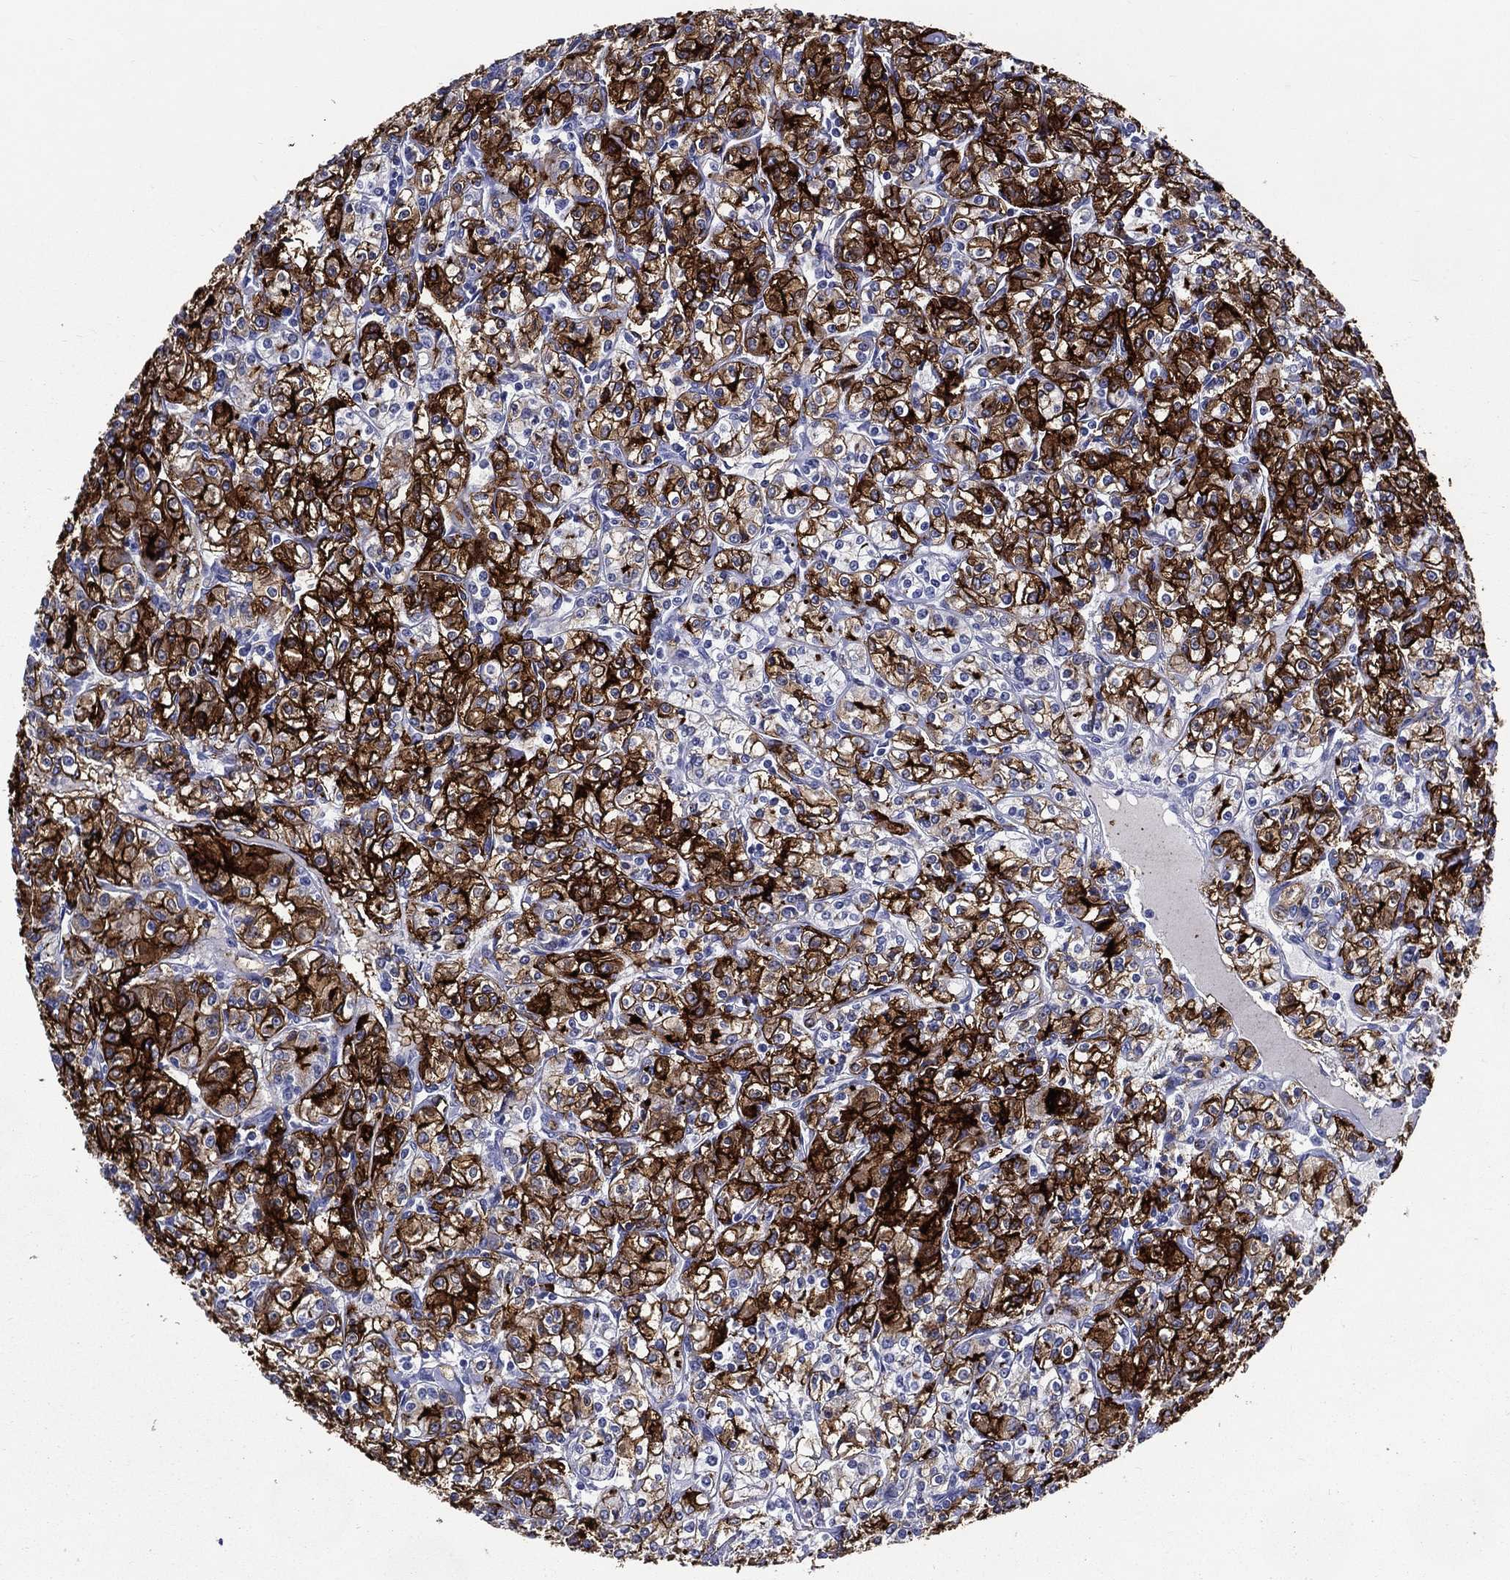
{"staining": {"intensity": "strong", "quantity": "25%-75%", "location": "cytoplasmic/membranous"}, "tissue": "renal cancer", "cell_type": "Tumor cells", "image_type": "cancer", "snomed": [{"axis": "morphology", "description": "Adenocarcinoma, NOS"}, {"axis": "topography", "description": "Kidney"}], "caption": "IHC image of neoplastic tissue: renal cancer stained using immunohistochemistry displays high levels of strong protein expression localized specifically in the cytoplasmic/membranous of tumor cells, appearing as a cytoplasmic/membranous brown color.", "gene": "ACE2", "patient": {"sex": "male", "age": 77}}